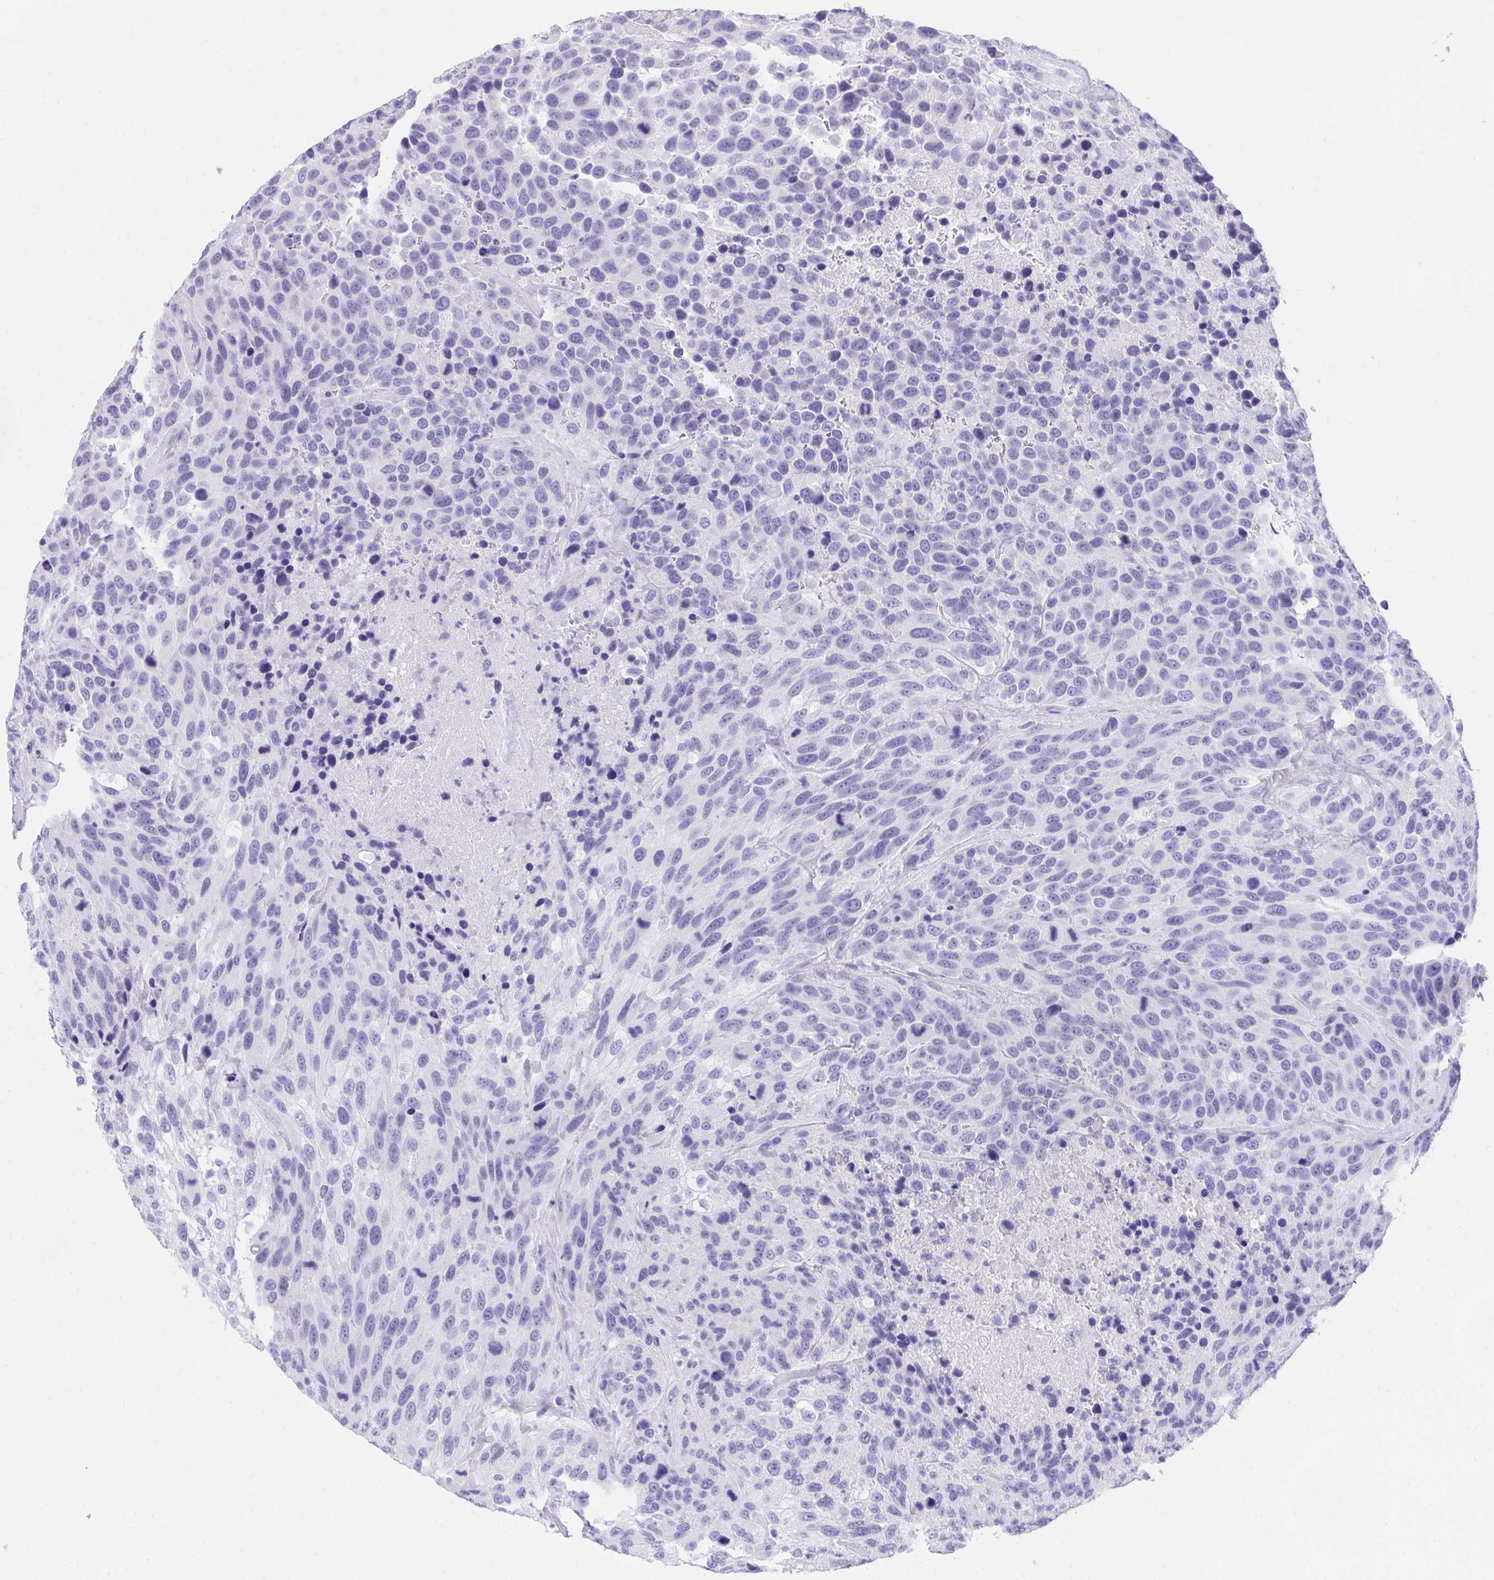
{"staining": {"intensity": "negative", "quantity": "none", "location": "none"}, "tissue": "urothelial cancer", "cell_type": "Tumor cells", "image_type": "cancer", "snomed": [{"axis": "morphology", "description": "Urothelial carcinoma, High grade"}, {"axis": "topography", "description": "Urinary bladder"}], "caption": "The immunohistochemistry (IHC) histopathology image has no significant positivity in tumor cells of urothelial carcinoma (high-grade) tissue.", "gene": "KCNN4", "patient": {"sex": "female", "age": 70}}